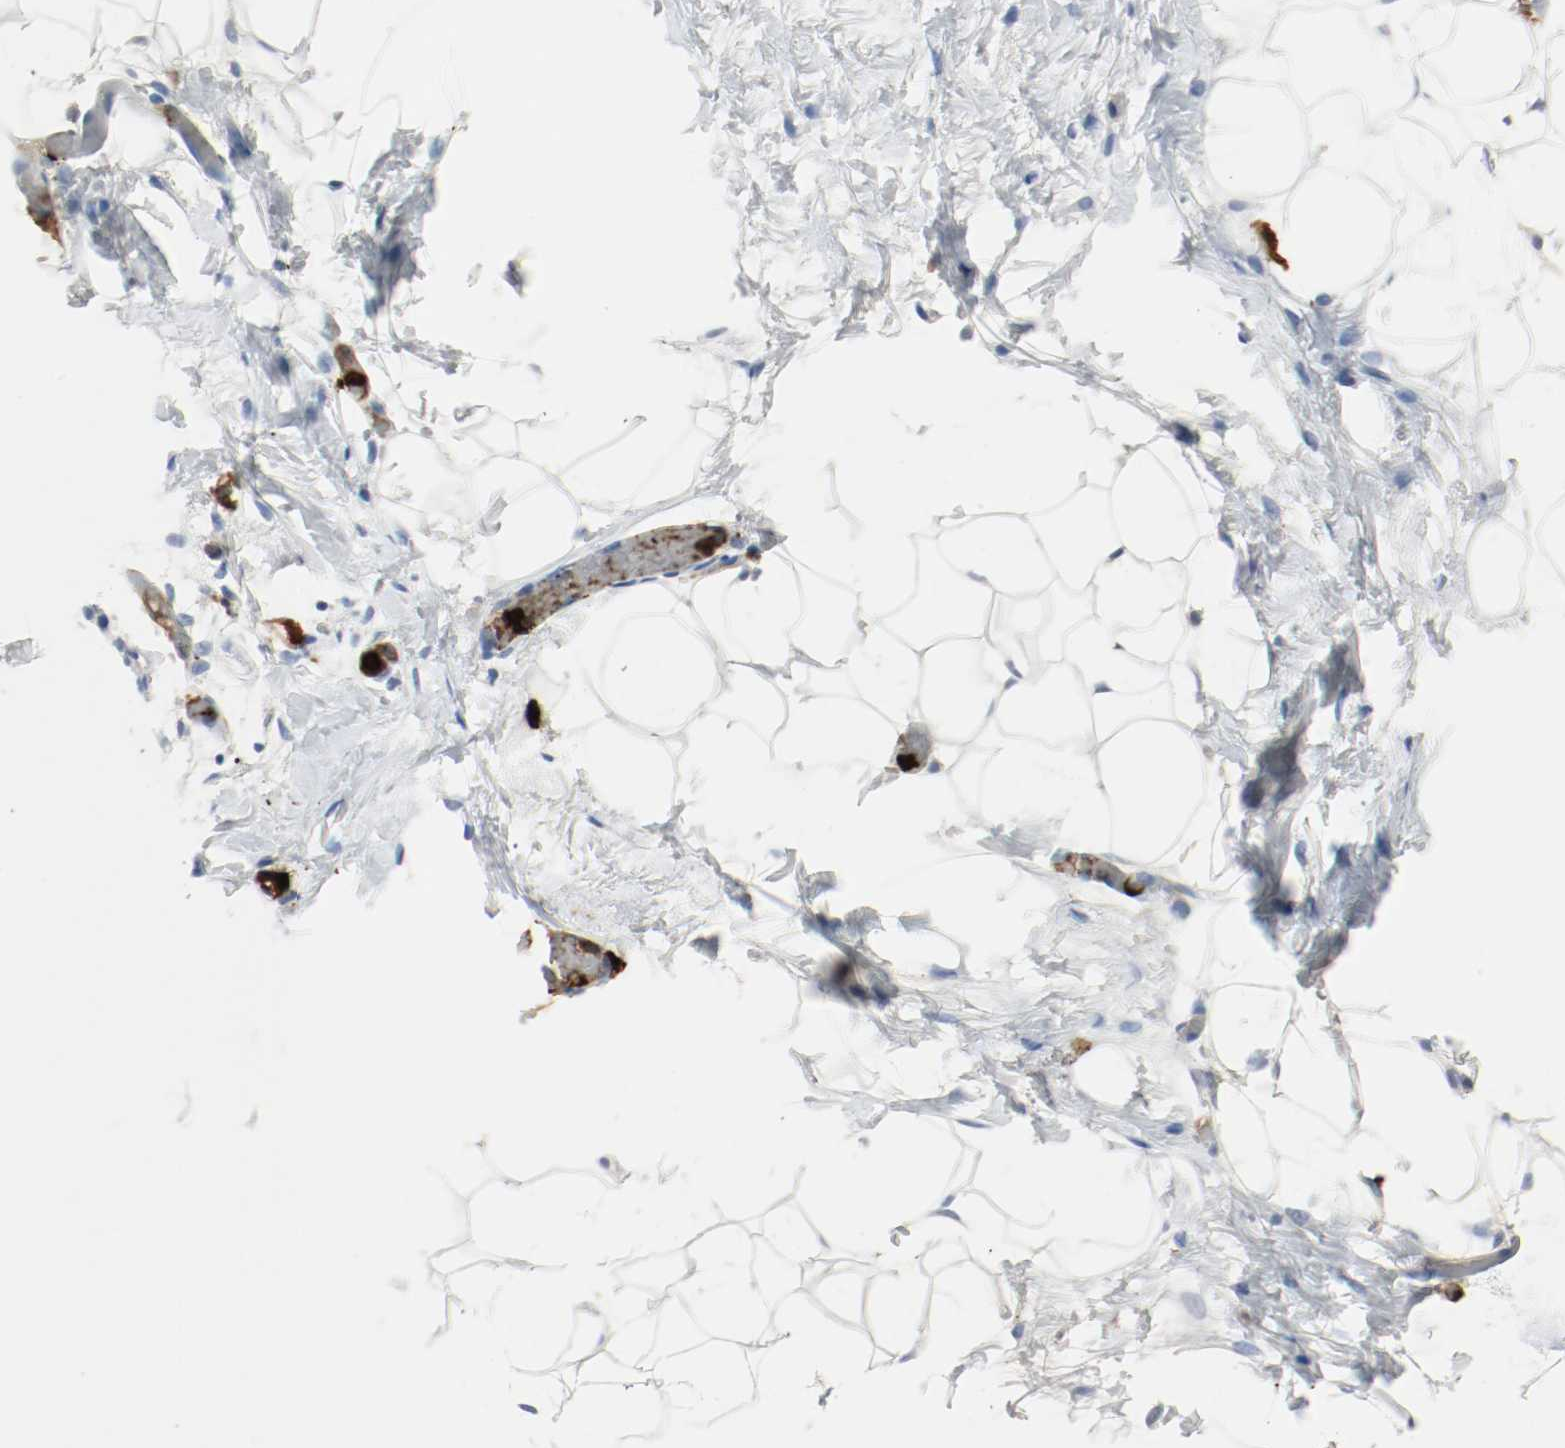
{"staining": {"intensity": "negative", "quantity": "none", "location": "none"}, "tissue": "adipose tissue", "cell_type": "Adipocytes", "image_type": "normal", "snomed": [{"axis": "morphology", "description": "Normal tissue, NOS"}, {"axis": "topography", "description": "Breast"}, {"axis": "topography", "description": "Soft tissue"}], "caption": "High power microscopy photomicrograph of an immunohistochemistry micrograph of unremarkable adipose tissue, revealing no significant expression in adipocytes.", "gene": "S100A9", "patient": {"sex": "female", "age": 25}}